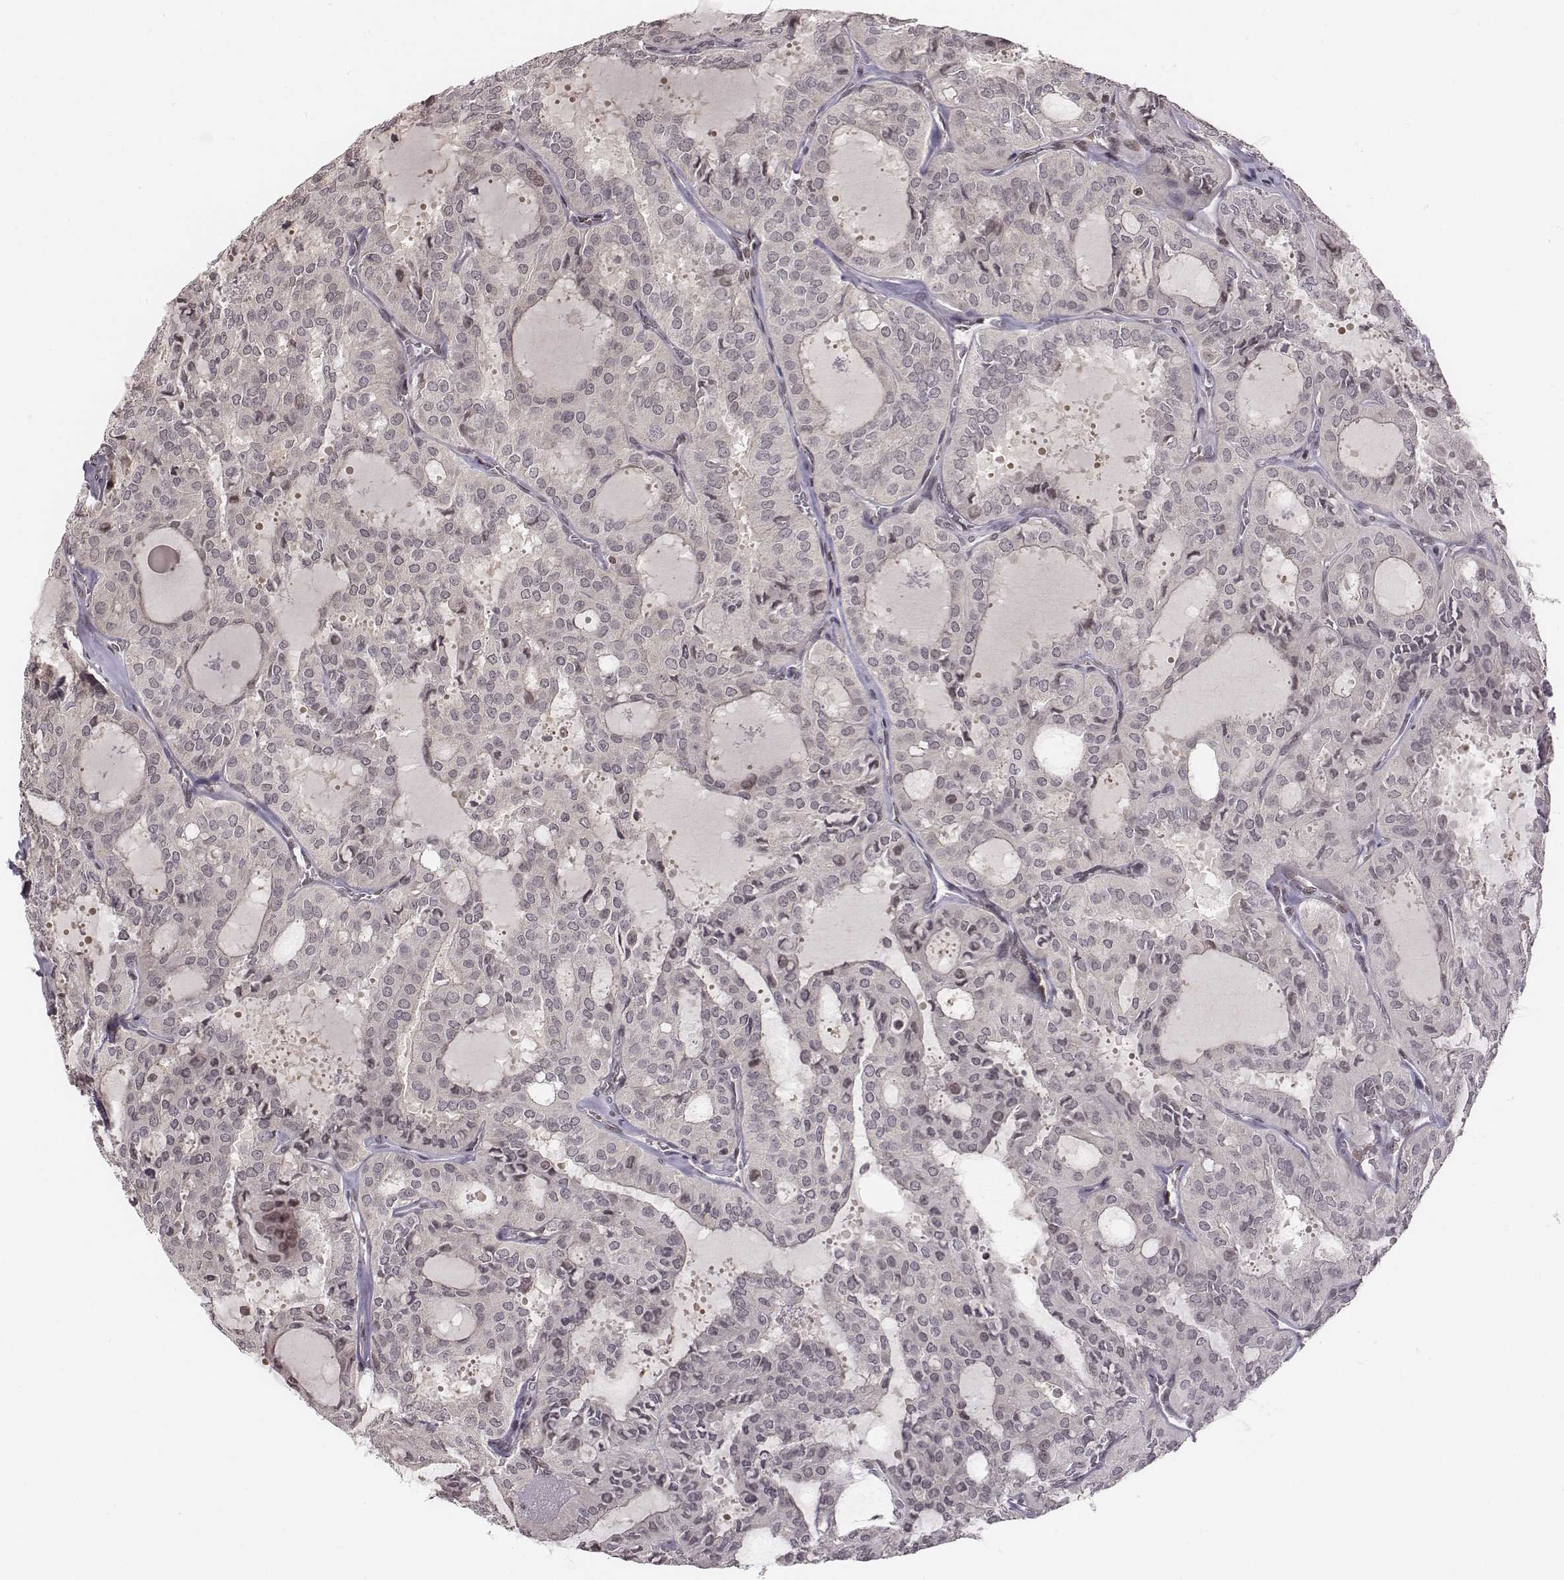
{"staining": {"intensity": "negative", "quantity": "none", "location": "none"}, "tissue": "thyroid cancer", "cell_type": "Tumor cells", "image_type": "cancer", "snomed": [{"axis": "morphology", "description": "Follicular adenoma carcinoma, NOS"}, {"axis": "topography", "description": "Thyroid gland"}], "caption": "This is a micrograph of immunohistochemistry (IHC) staining of follicular adenoma carcinoma (thyroid), which shows no expression in tumor cells.", "gene": "GRM4", "patient": {"sex": "male", "age": 75}}